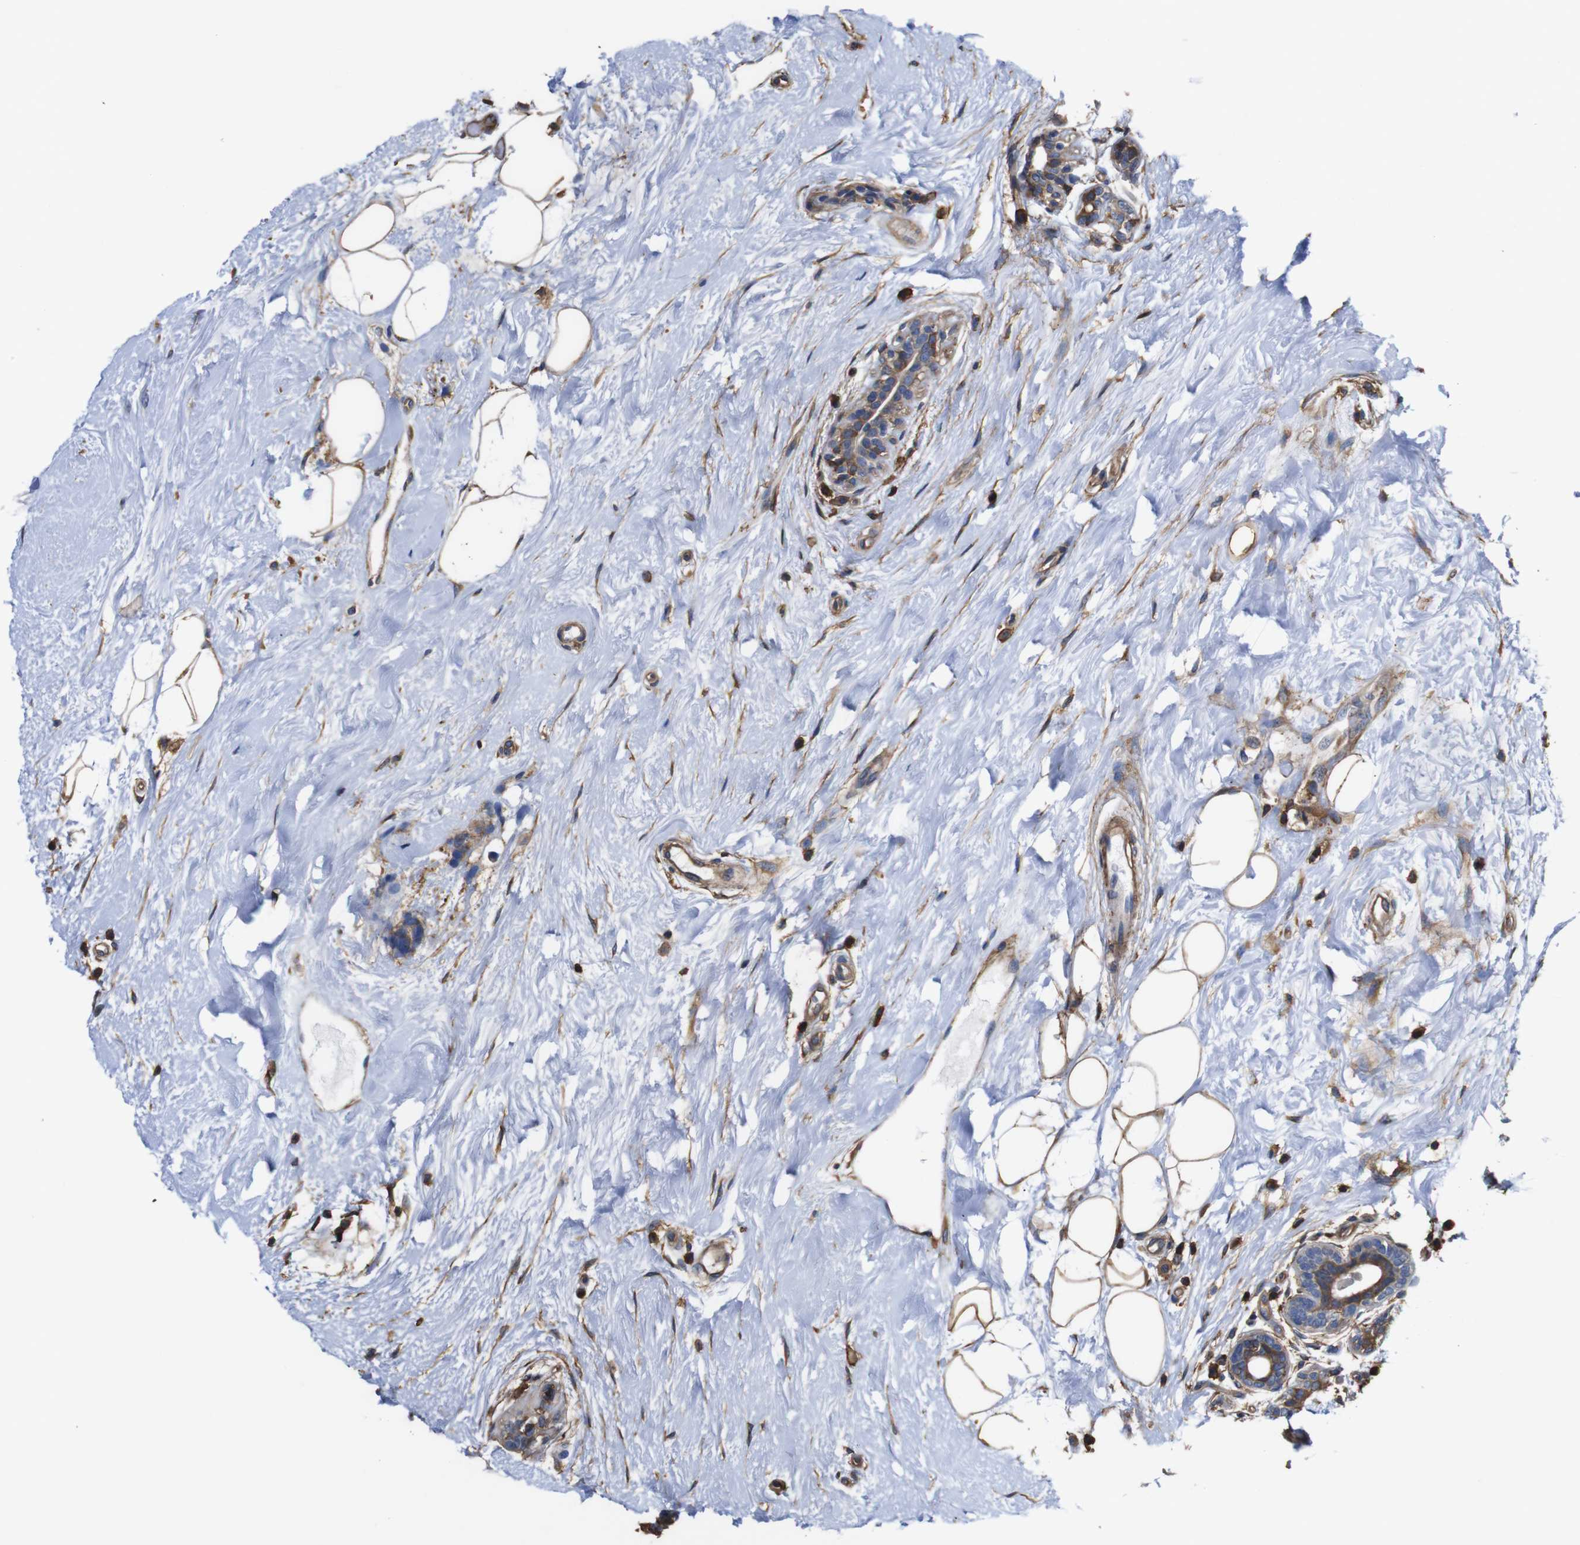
{"staining": {"intensity": "moderate", "quantity": ">75%", "location": "cytoplasmic/membranous"}, "tissue": "breast cancer", "cell_type": "Tumor cells", "image_type": "cancer", "snomed": [{"axis": "morphology", "description": "Normal tissue, NOS"}, {"axis": "morphology", "description": "Duct carcinoma"}, {"axis": "topography", "description": "Breast"}], "caption": "Immunohistochemistry (IHC) (DAB) staining of human breast cancer shows moderate cytoplasmic/membranous protein positivity in approximately >75% of tumor cells. (Stains: DAB (3,3'-diaminobenzidine) in brown, nuclei in blue, Microscopy: brightfield microscopy at high magnification).", "gene": "PI4KA", "patient": {"sex": "female", "age": 39}}